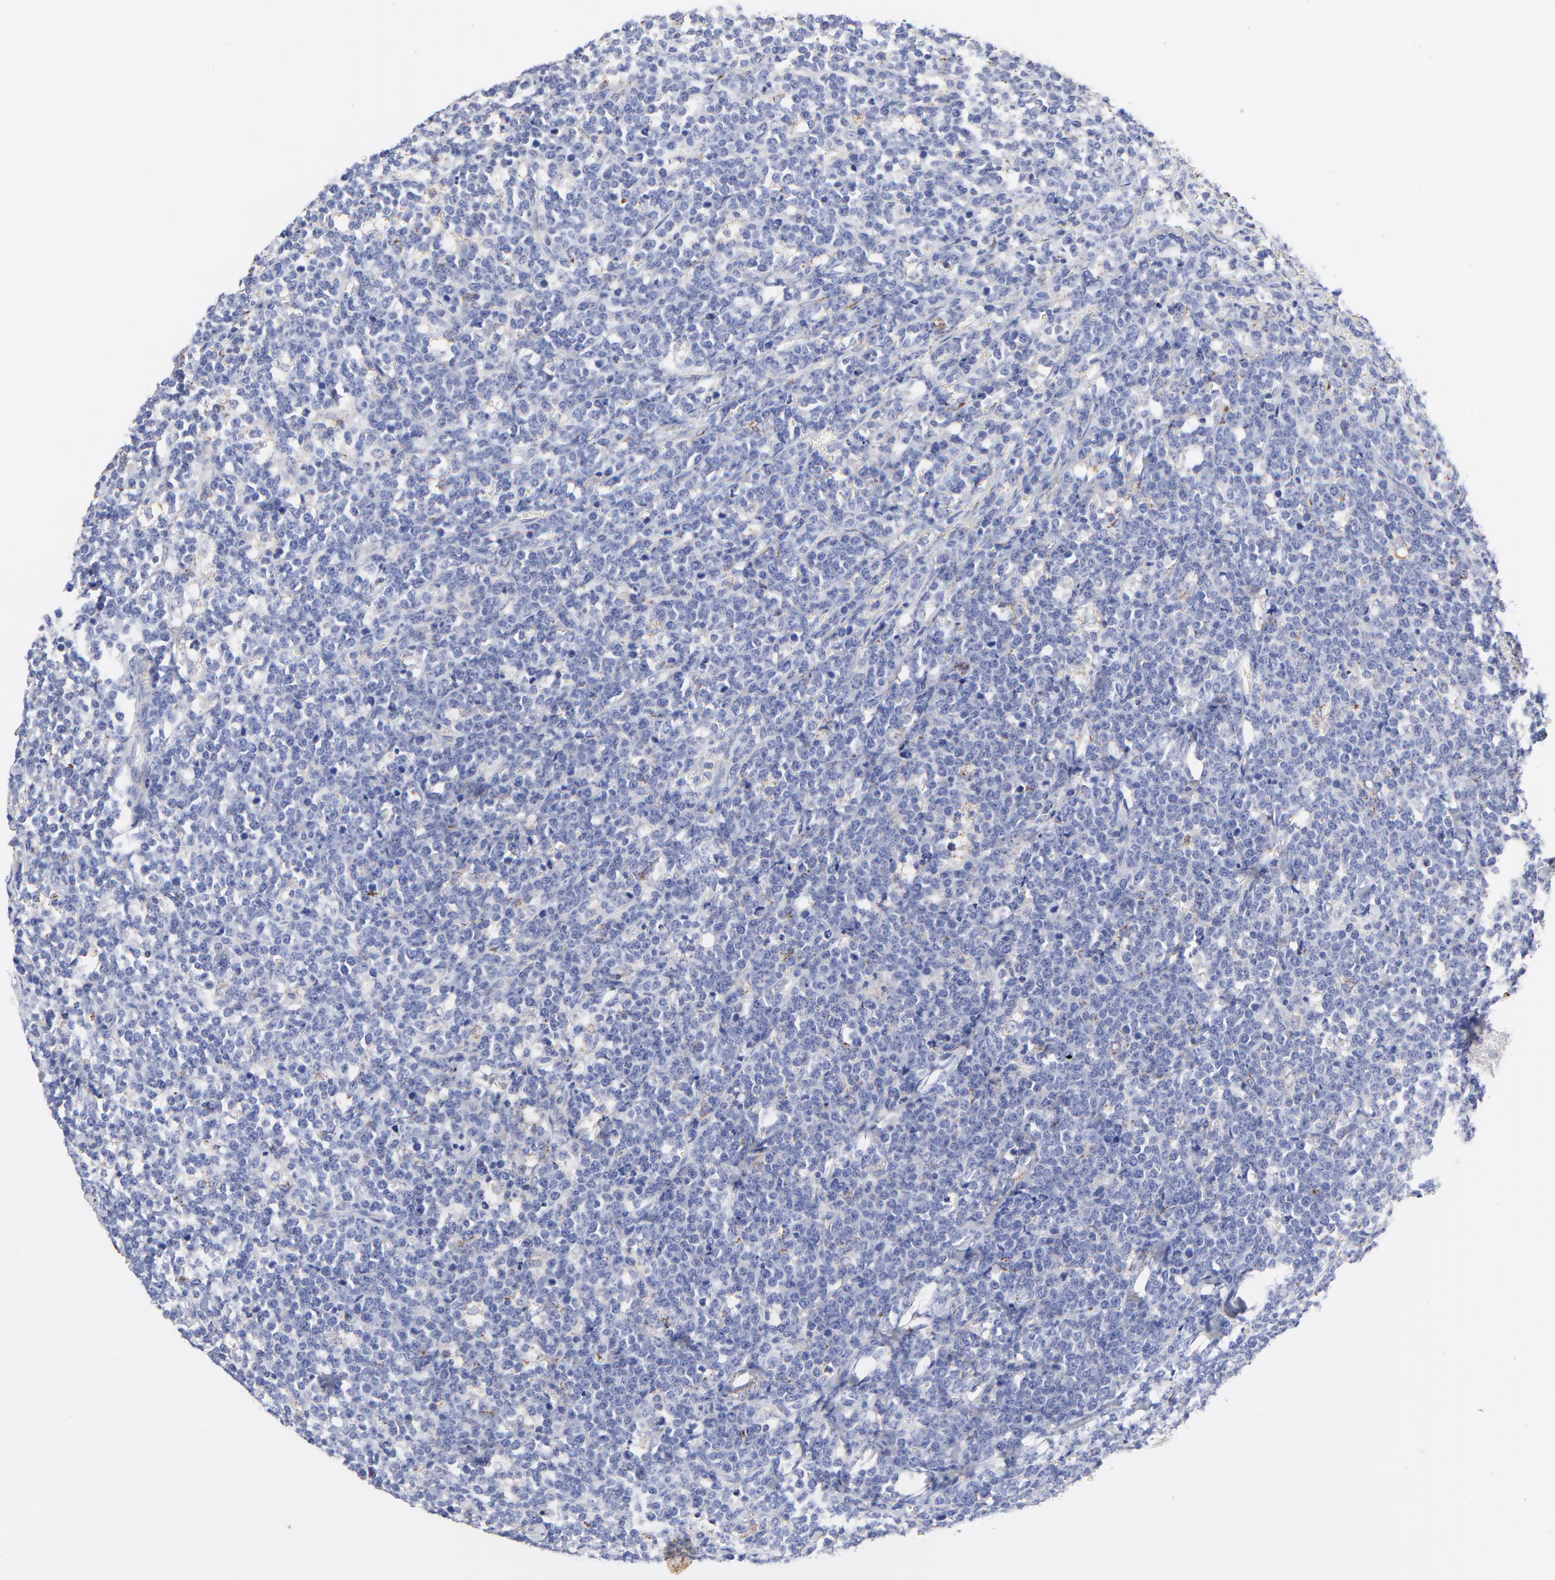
{"staining": {"intensity": "negative", "quantity": "none", "location": "none"}, "tissue": "lymphoma", "cell_type": "Tumor cells", "image_type": "cancer", "snomed": [{"axis": "morphology", "description": "Malignant lymphoma, non-Hodgkin's type, High grade"}, {"axis": "topography", "description": "Small intestine"}, {"axis": "topography", "description": "Colon"}], "caption": "IHC of human malignant lymphoma, non-Hodgkin's type (high-grade) reveals no staining in tumor cells.", "gene": "FBXO10", "patient": {"sex": "male", "age": 8}}